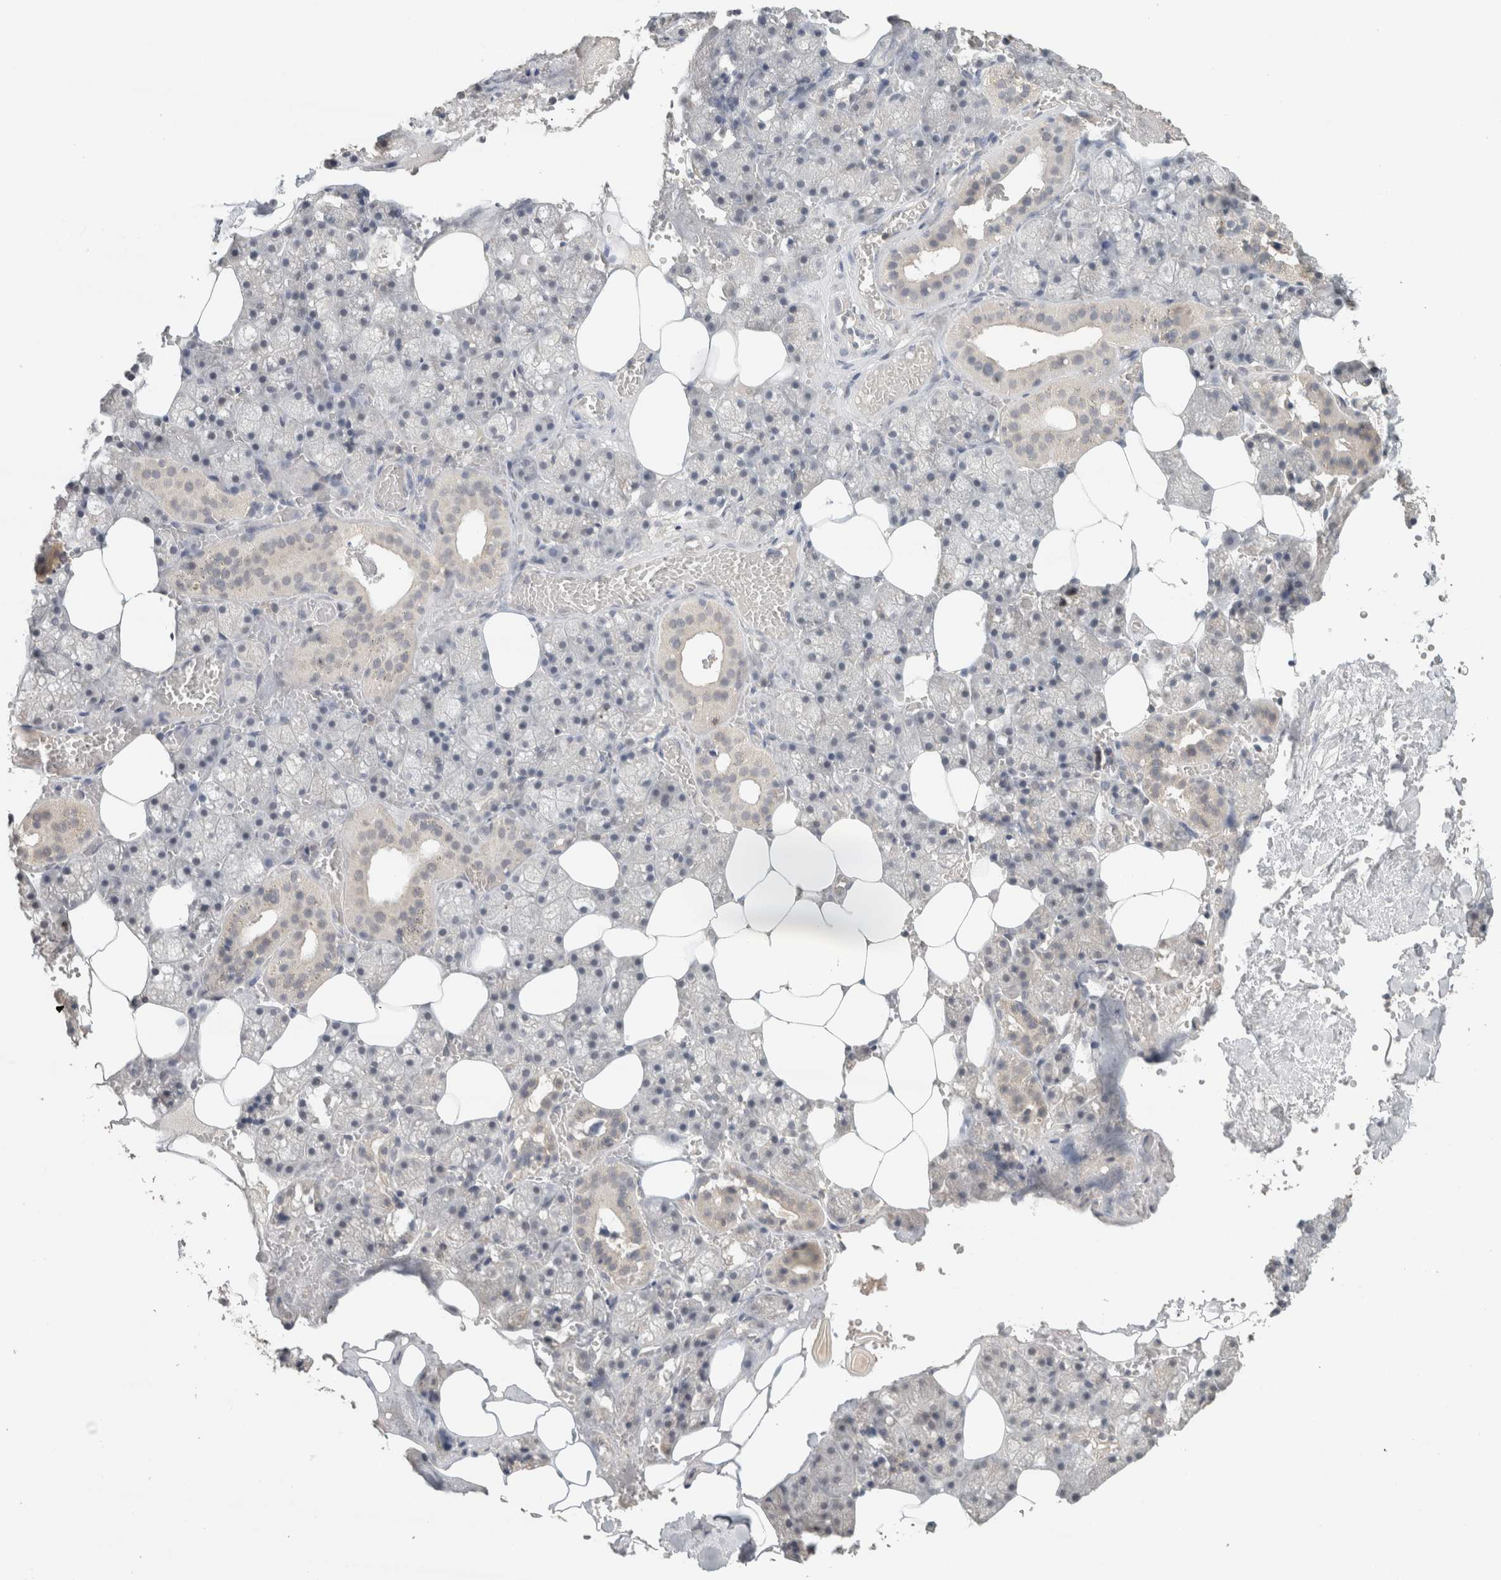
{"staining": {"intensity": "negative", "quantity": "none", "location": "none"}, "tissue": "salivary gland", "cell_type": "Glandular cells", "image_type": "normal", "snomed": [{"axis": "morphology", "description": "Normal tissue, NOS"}, {"axis": "topography", "description": "Salivary gland"}], "caption": "This image is of normal salivary gland stained with immunohistochemistry (IHC) to label a protein in brown with the nuclei are counter-stained blue. There is no staining in glandular cells. (Immunohistochemistry (ihc), brightfield microscopy, high magnification).", "gene": "TRAT1", "patient": {"sex": "male", "age": 62}}